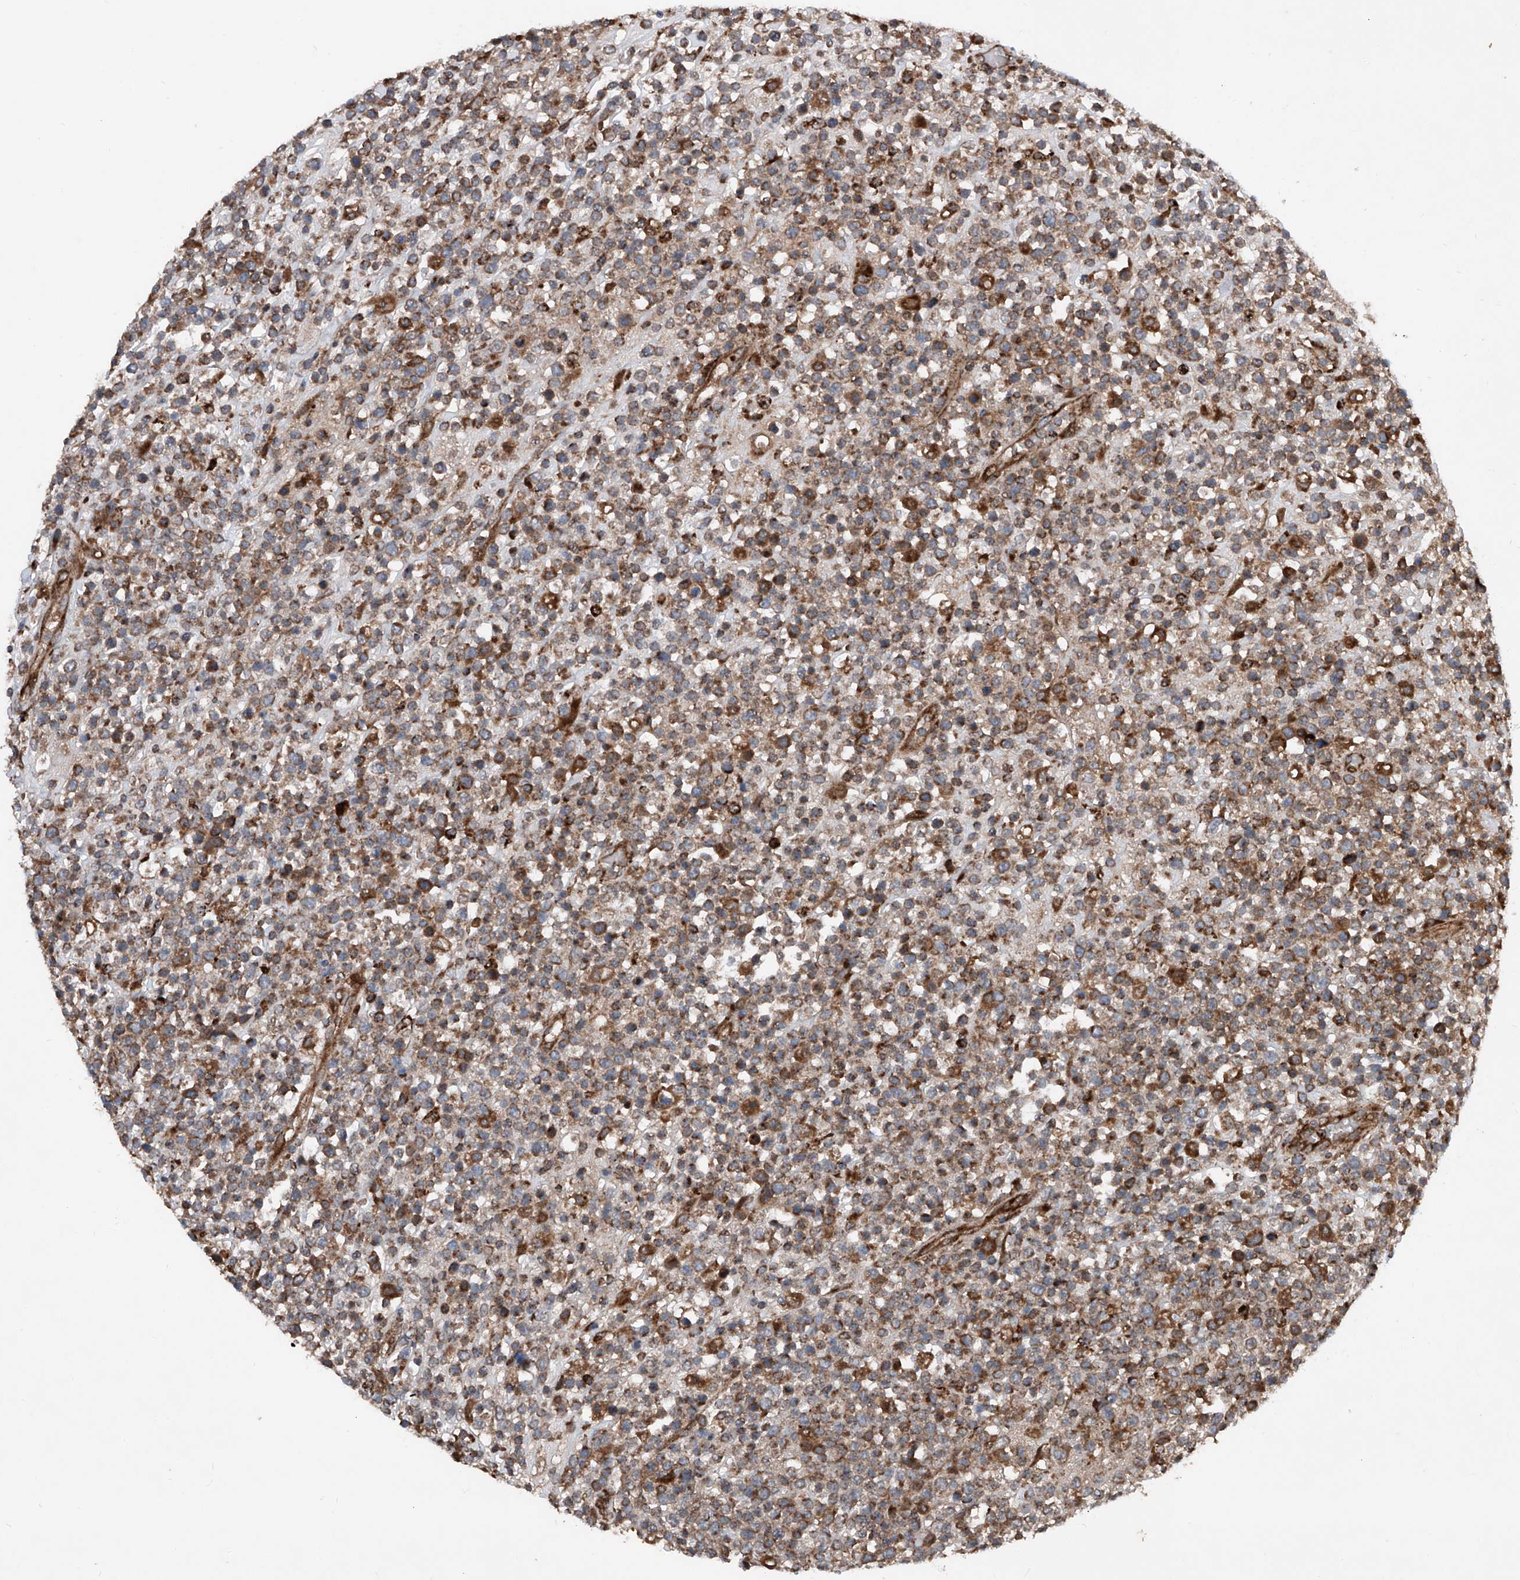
{"staining": {"intensity": "moderate", "quantity": ">75%", "location": "cytoplasmic/membranous"}, "tissue": "lymphoma", "cell_type": "Tumor cells", "image_type": "cancer", "snomed": [{"axis": "morphology", "description": "Malignant lymphoma, non-Hodgkin's type, High grade"}, {"axis": "topography", "description": "Colon"}], "caption": "DAB (3,3'-diaminobenzidine) immunohistochemical staining of high-grade malignant lymphoma, non-Hodgkin's type exhibits moderate cytoplasmic/membranous protein positivity in approximately >75% of tumor cells. The staining is performed using DAB (3,3'-diaminobenzidine) brown chromogen to label protein expression. The nuclei are counter-stained blue using hematoxylin.", "gene": "DAD1", "patient": {"sex": "female", "age": 53}}